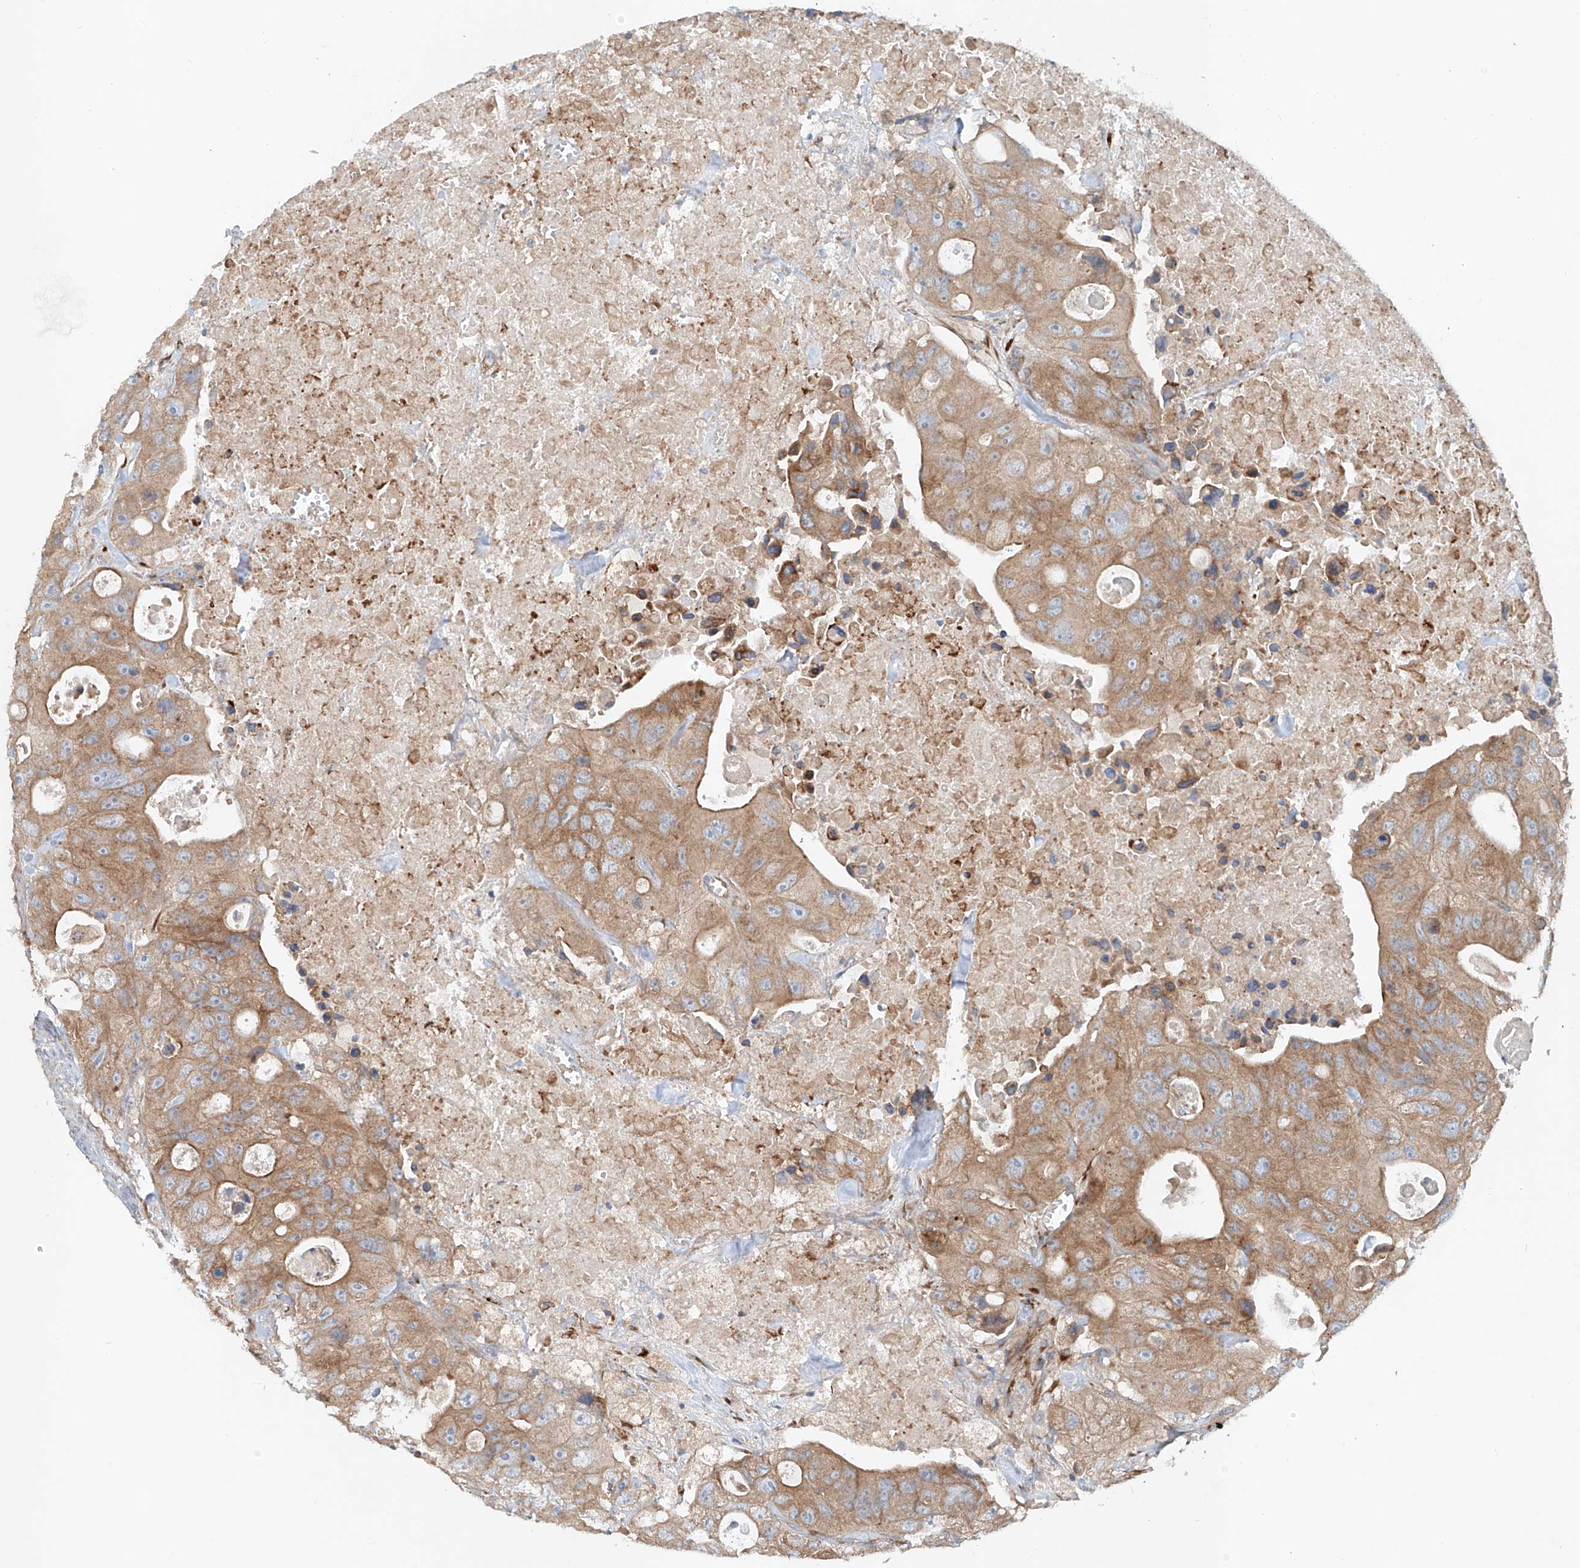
{"staining": {"intensity": "moderate", "quantity": ">75%", "location": "cytoplasmic/membranous"}, "tissue": "colorectal cancer", "cell_type": "Tumor cells", "image_type": "cancer", "snomed": [{"axis": "morphology", "description": "Adenocarcinoma, NOS"}, {"axis": "topography", "description": "Colon"}], "caption": "Colorectal adenocarcinoma was stained to show a protein in brown. There is medium levels of moderate cytoplasmic/membranous staining in approximately >75% of tumor cells.", "gene": "SNAP29", "patient": {"sex": "female", "age": 46}}